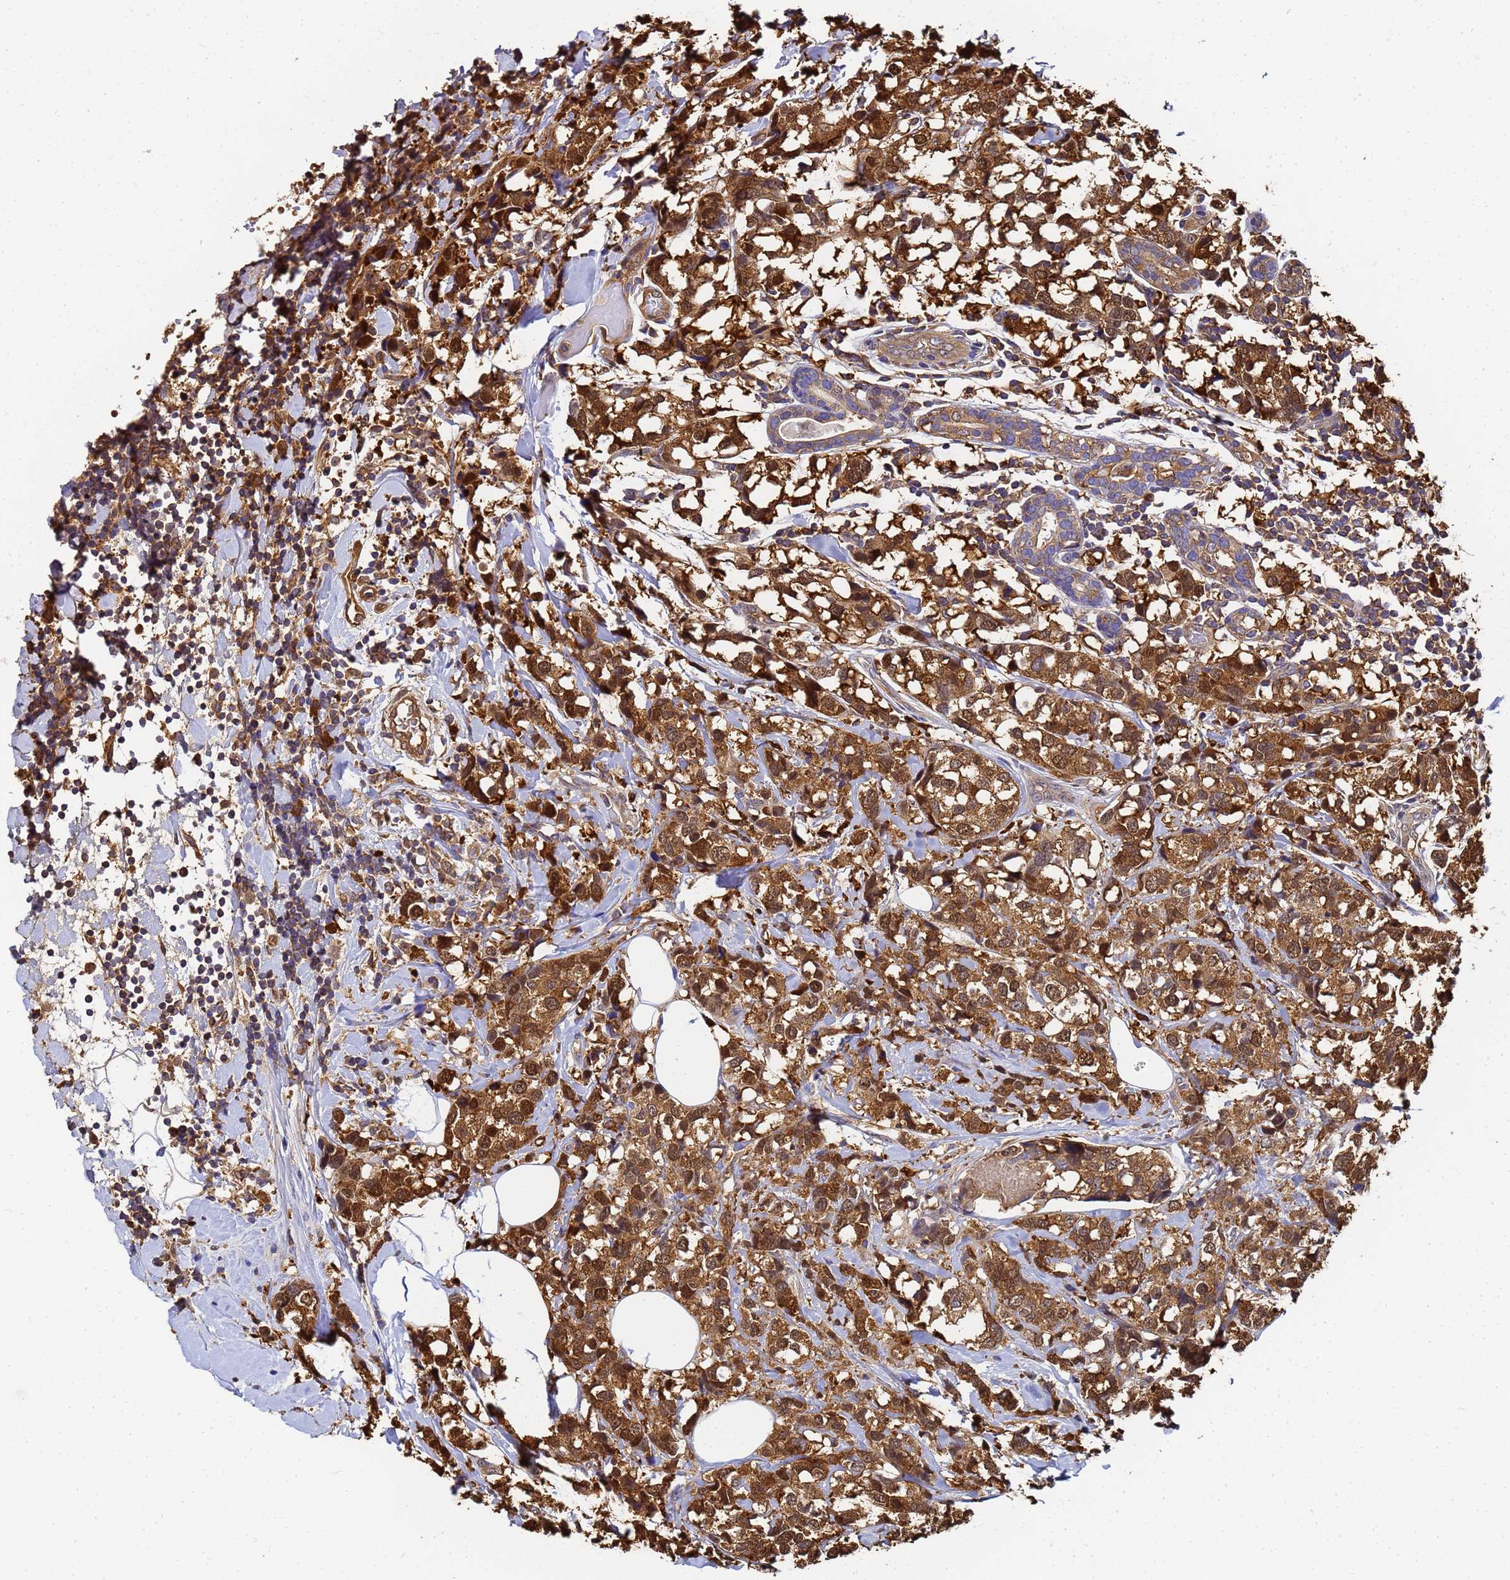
{"staining": {"intensity": "moderate", "quantity": ">75%", "location": "cytoplasmic/membranous,nuclear"}, "tissue": "breast cancer", "cell_type": "Tumor cells", "image_type": "cancer", "snomed": [{"axis": "morphology", "description": "Lobular carcinoma"}, {"axis": "topography", "description": "Breast"}], "caption": "DAB (3,3'-diaminobenzidine) immunohistochemical staining of human lobular carcinoma (breast) reveals moderate cytoplasmic/membranous and nuclear protein positivity in about >75% of tumor cells.", "gene": "NME1-NME2", "patient": {"sex": "female", "age": 59}}